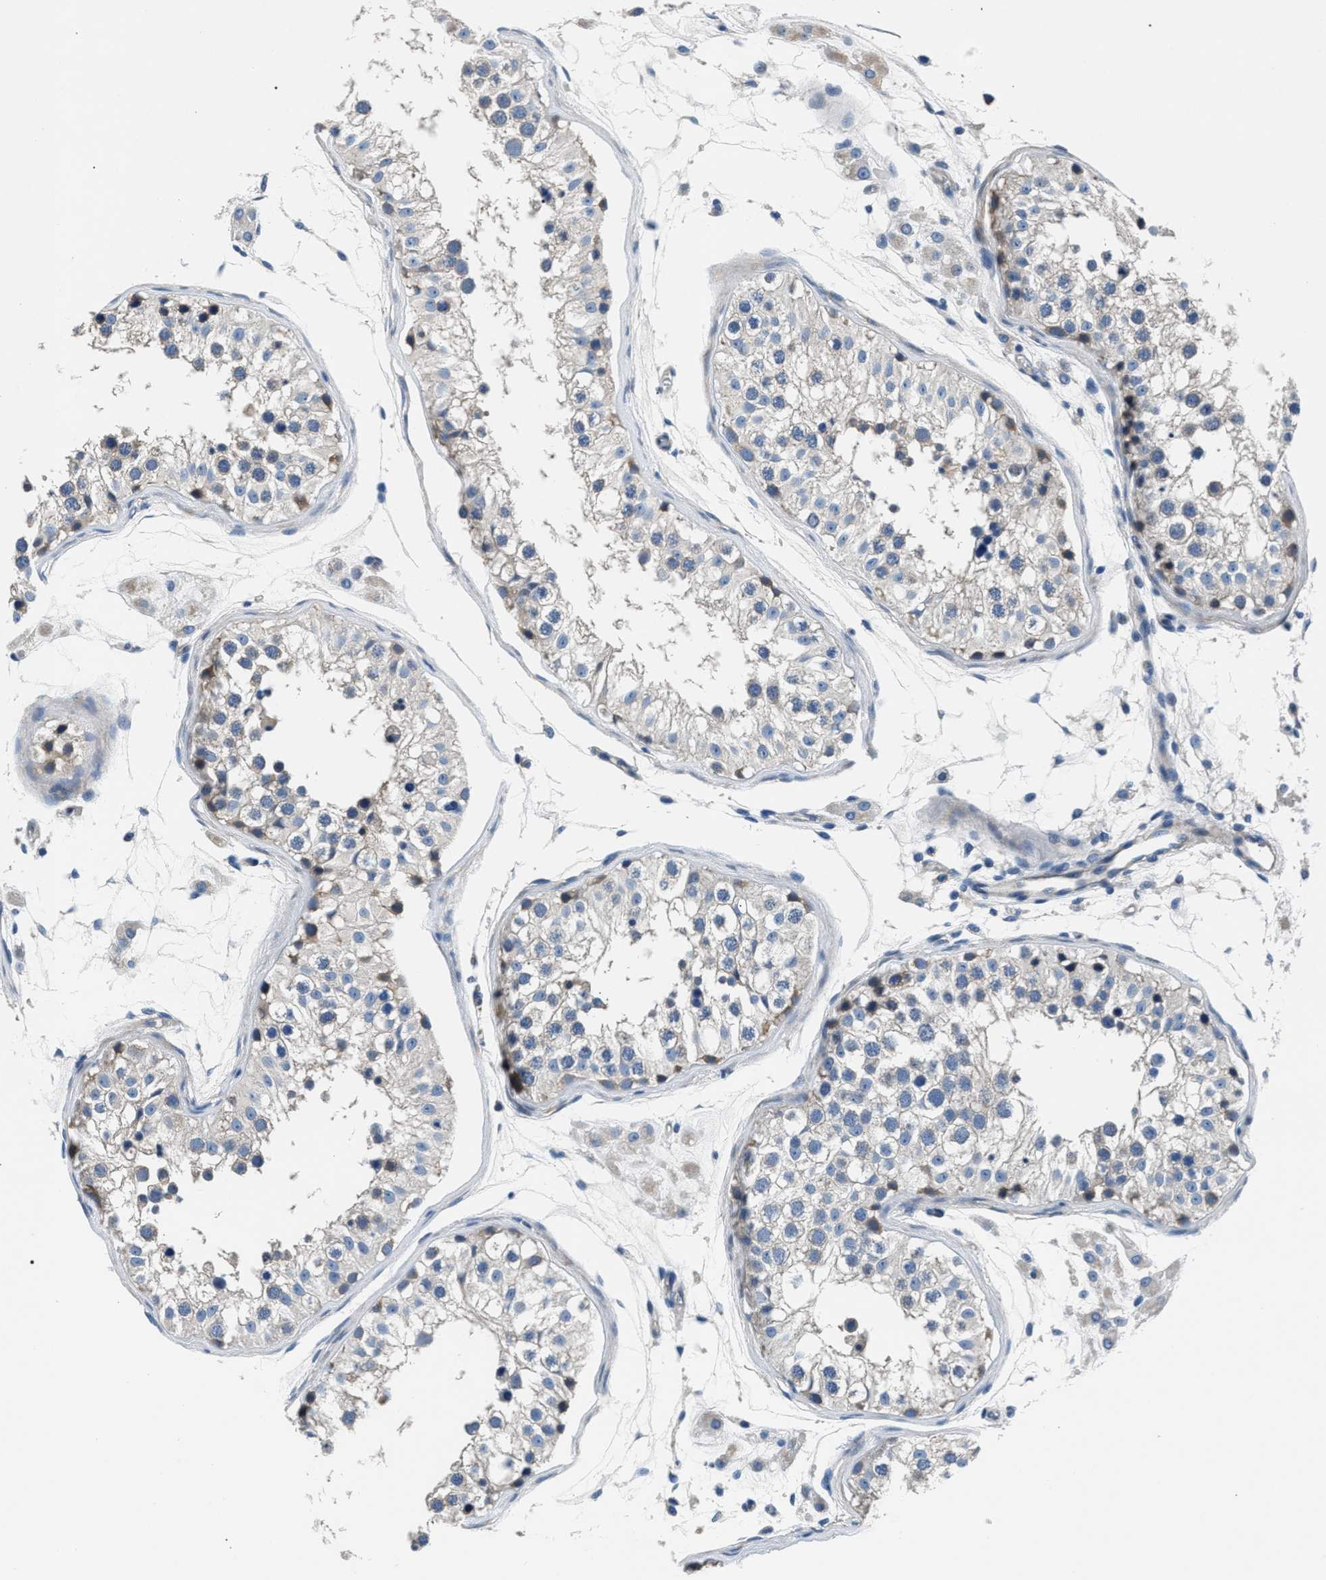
{"staining": {"intensity": "weak", "quantity": "<25%", "location": "cytoplasmic/membranous"}, "tissue": "testis", "cell_type": "Cells in seminiferous ducts", "image_type": "normal", "snomed": [{"axis": "morphology", "description": "Normal tissue, NOS"}, {"axis": "morphology", "description": "Adenocarcinoma, metastatic, NOS"}, {"axis": "topography", "description": "Testis"}], "caption": "High magnification brightfield microscopy of normal testis stained with DAB (3,3'-diaminobenzidine) (brown) and counterstained with hematoxylin (blue): cells in seminiferous ducts show no significant staining. Brightfield microscopy of immunohistochemistry (IHC) stained with DAB (brown) and hematoxylin (blue), captured at high magnification.", "gene": "CDRT4", "patient": {"sex": "male", "age": 26}}